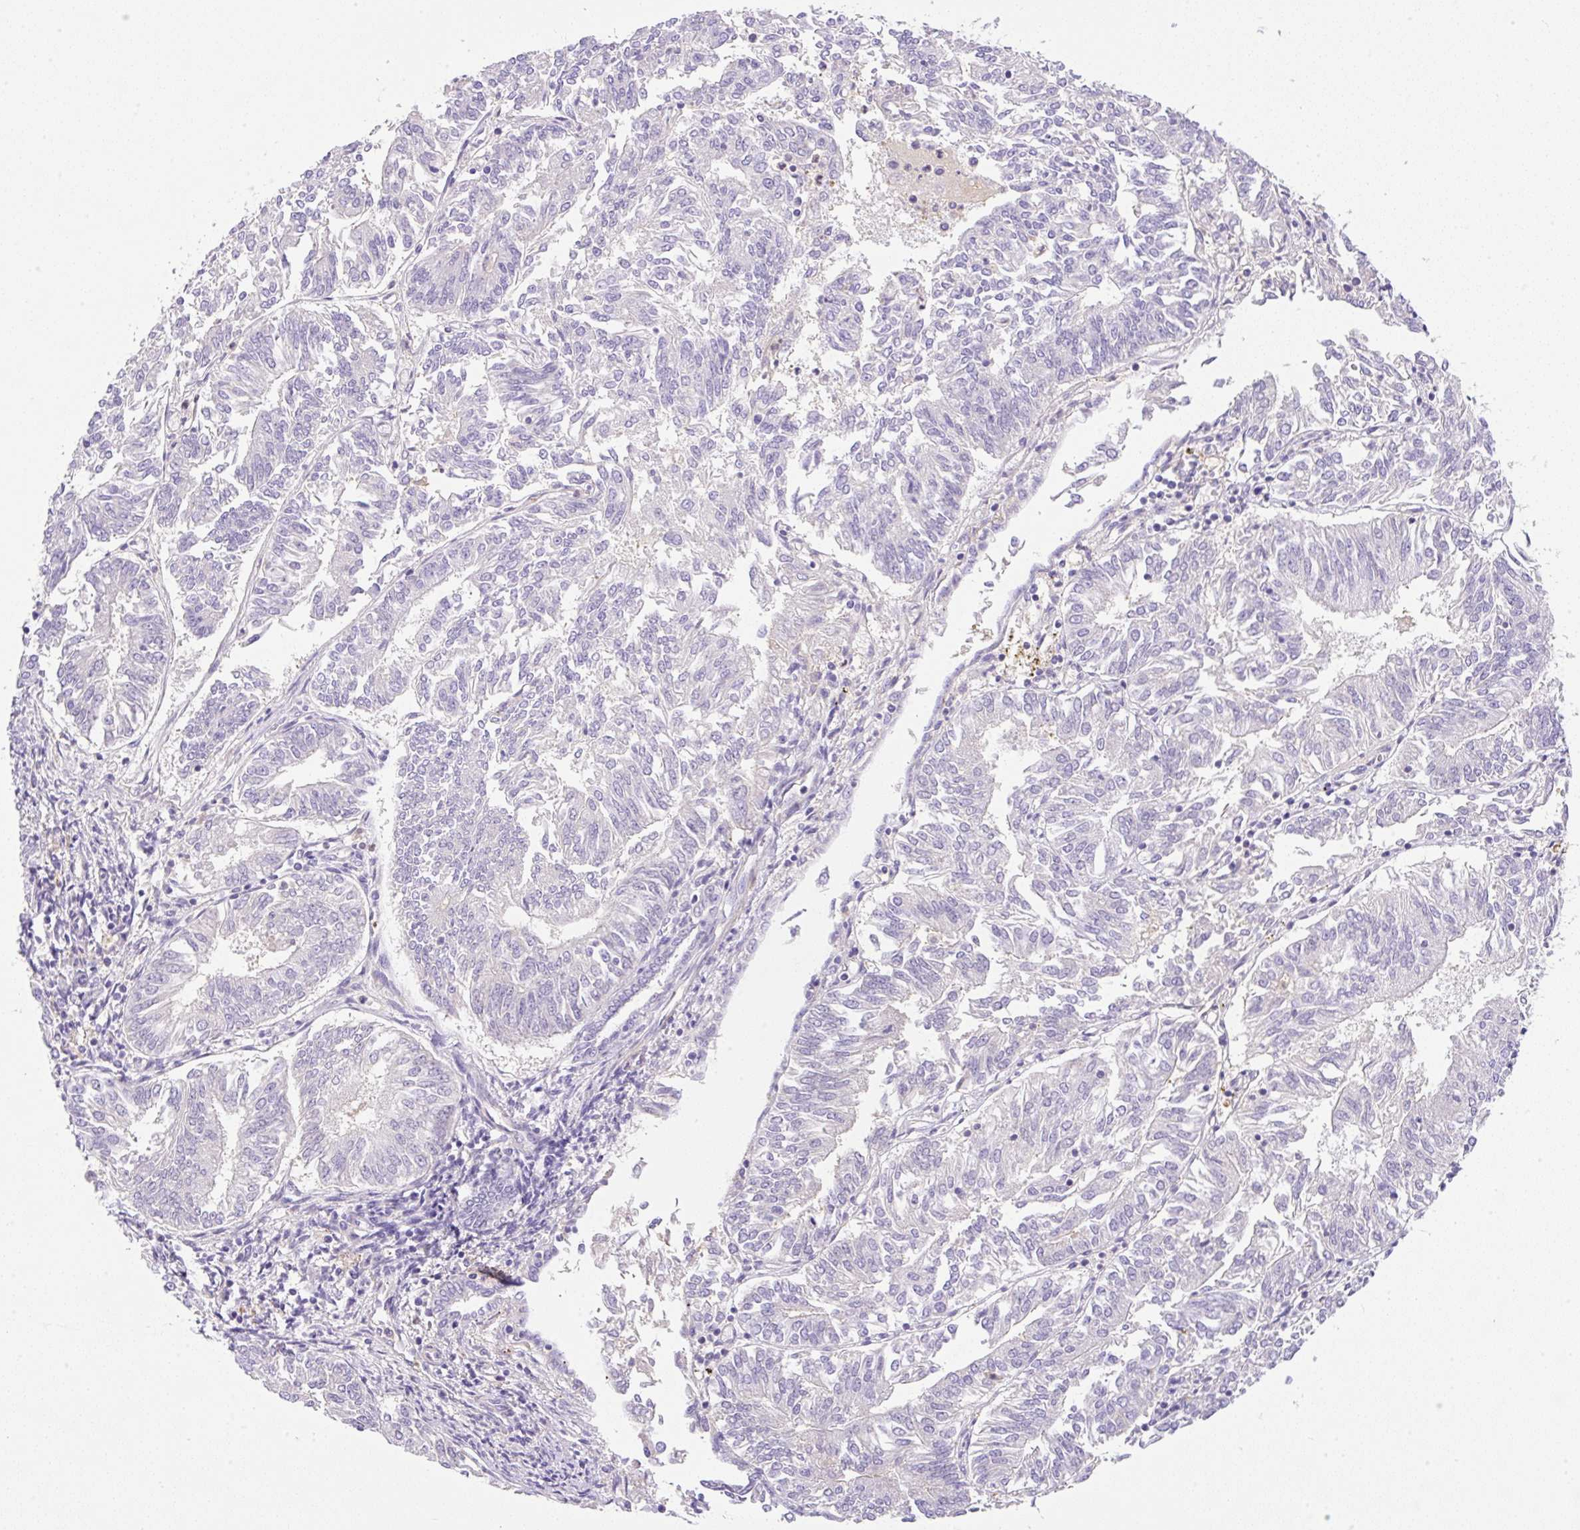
{"staining": {"intensity": "negative", "quantity": "none", "location": "none"}, "tissue": "endometrial cancer", "cell_type": "Tumor cells", "image_type": "cancer", "snomed": [{"axis": "morphology", "description": "Adenocarcinoma, NOS"}, {"axis": "topography", "description": "Endometrium"}], "caption": "This is an immunohistochemistry (IHC) micrograph of human endometrial adenocarcinoma. There is no positivity in tumor cells.", "gene": "TDRD15", "patient": {"sex": "female", "age": 58}}